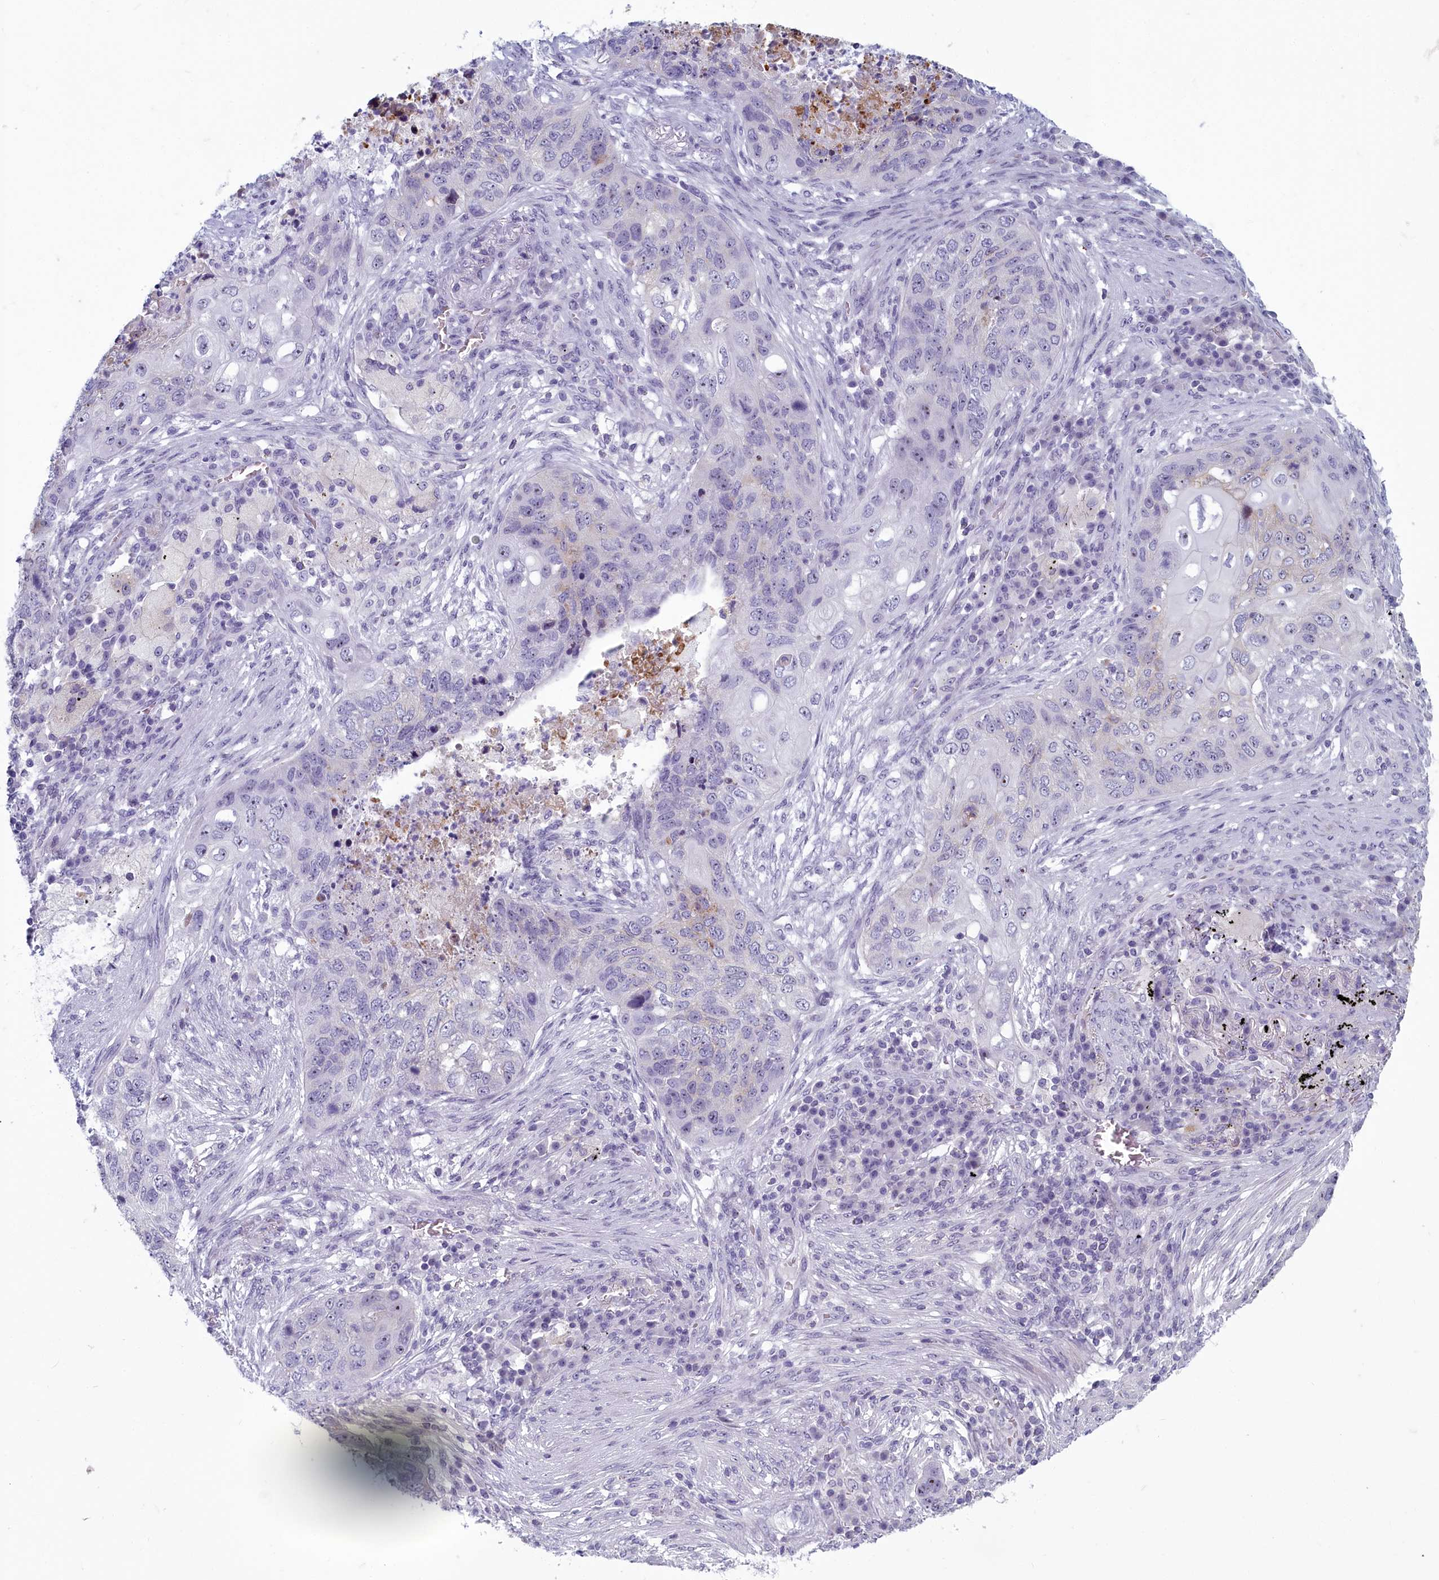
{"staining": {"intensity": "negative", "quantity": "none", "location": "none"}, "tissue": "lung cancer", "cell_type": "Tumor cells", "image_type": "cancer", "snomed": [{"axis": "morphology", "description": "Squamous cell carcinoma, NOS"}, {"axis": "topography", "description": "Lung"}], "caption": "Tumor cells show no significant protein staining in squamous cell carcinoma (lung).", "gene": "INSYN2A", "patient": {"sex": "female", "age": 63}}